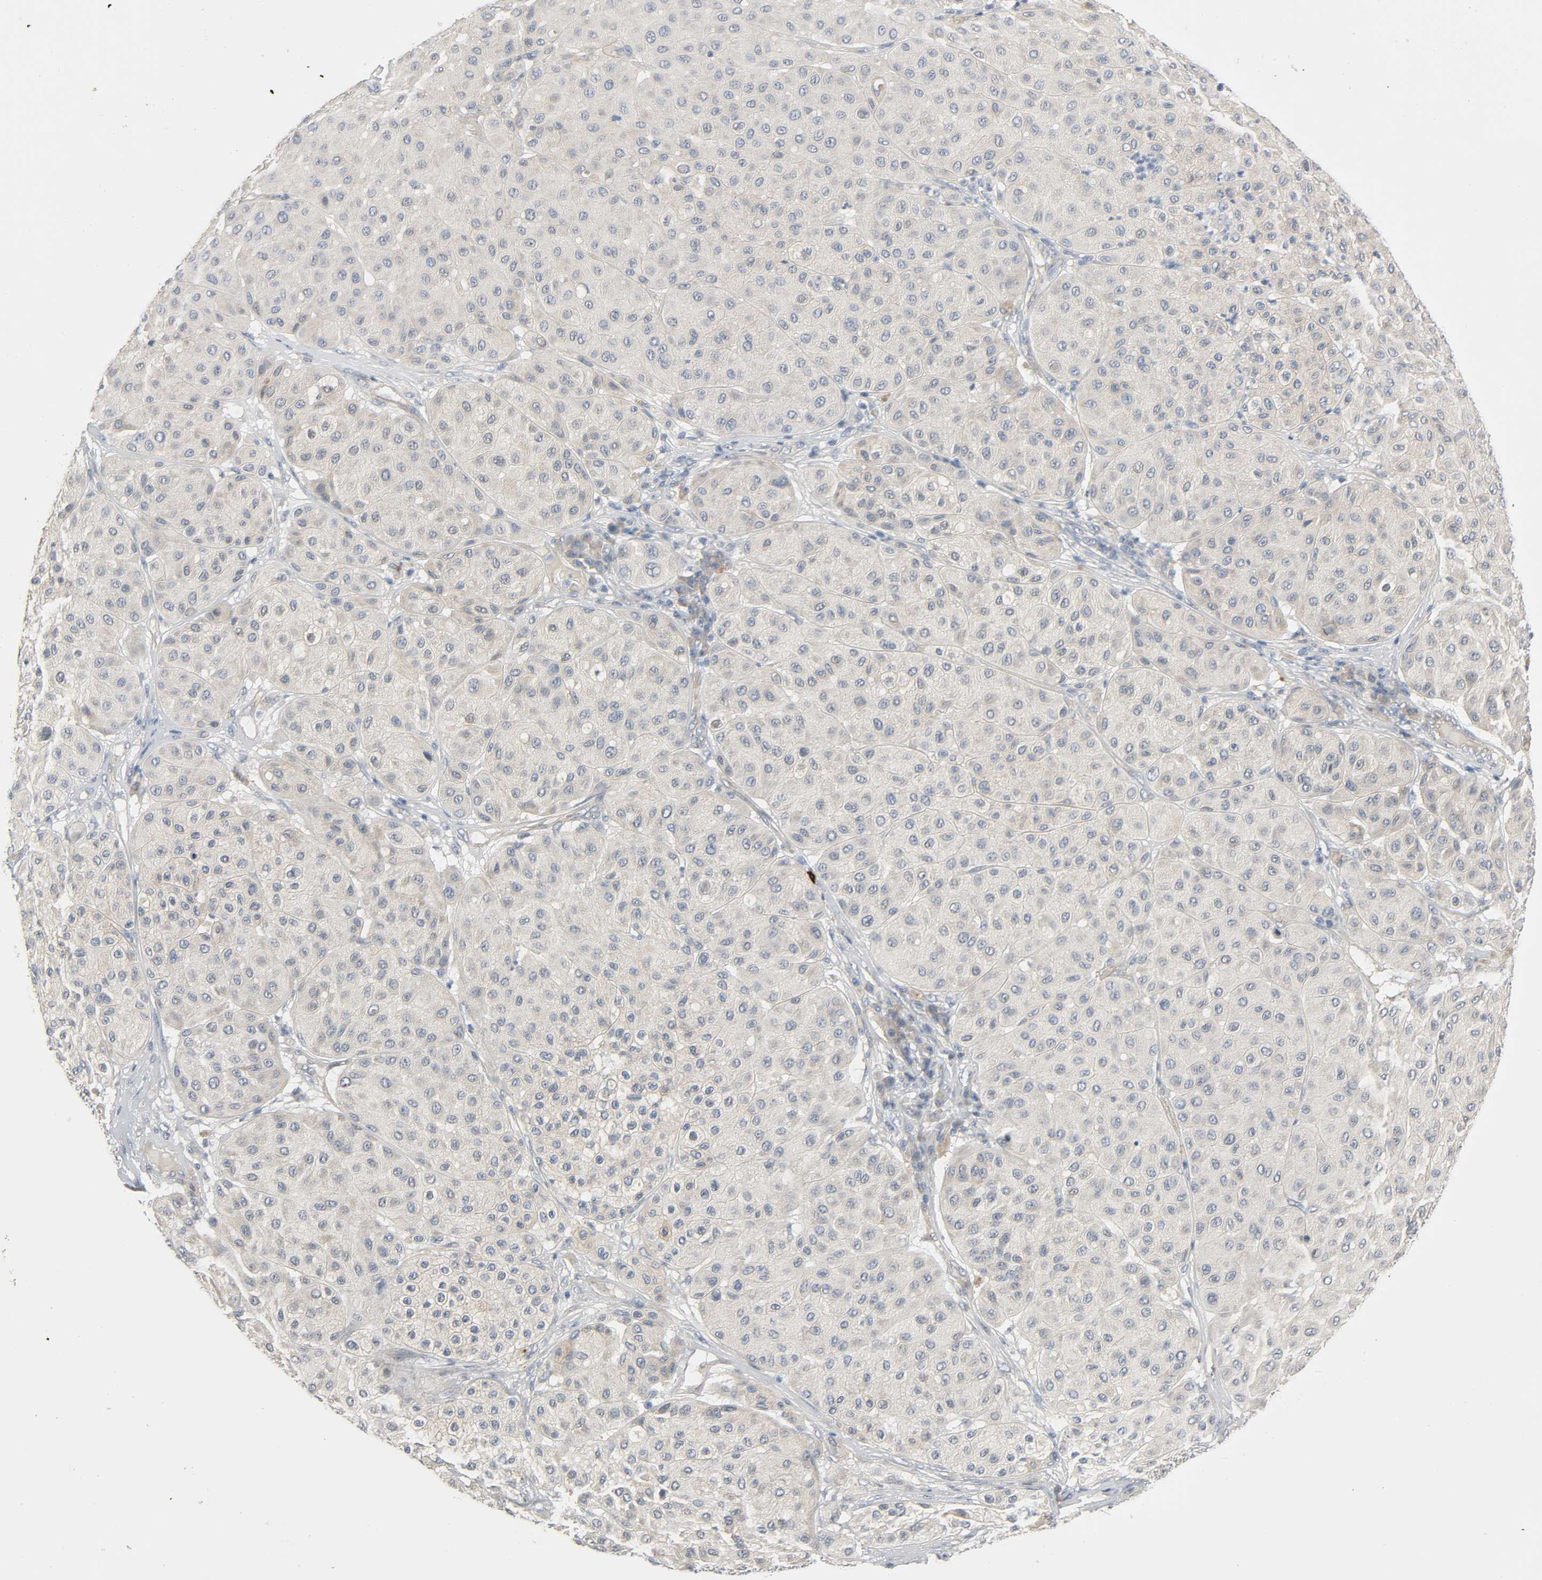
{"staining": {"intensity": "negative", "quantity": "none", "location": "none"}, "tissue": "melanoma", "cell_type": "Tumor cells", "image_type": "cancer", "snomed": [{"axis": "morphology", "description": "Normal tissue, NOS"}, {"axis": "morphology", "description": "Malignant melanoma, Metastatic site"}, {"axis": "topography", "description": "Skin"}], "caption": "Tumor cells are negative for protein expression in human malignant melanoma (metastatic site). (IHC, brightfield microscopy, high magnification).", "gene": "LIMCH1", "patient": {"sex": "male", "age": 41}}